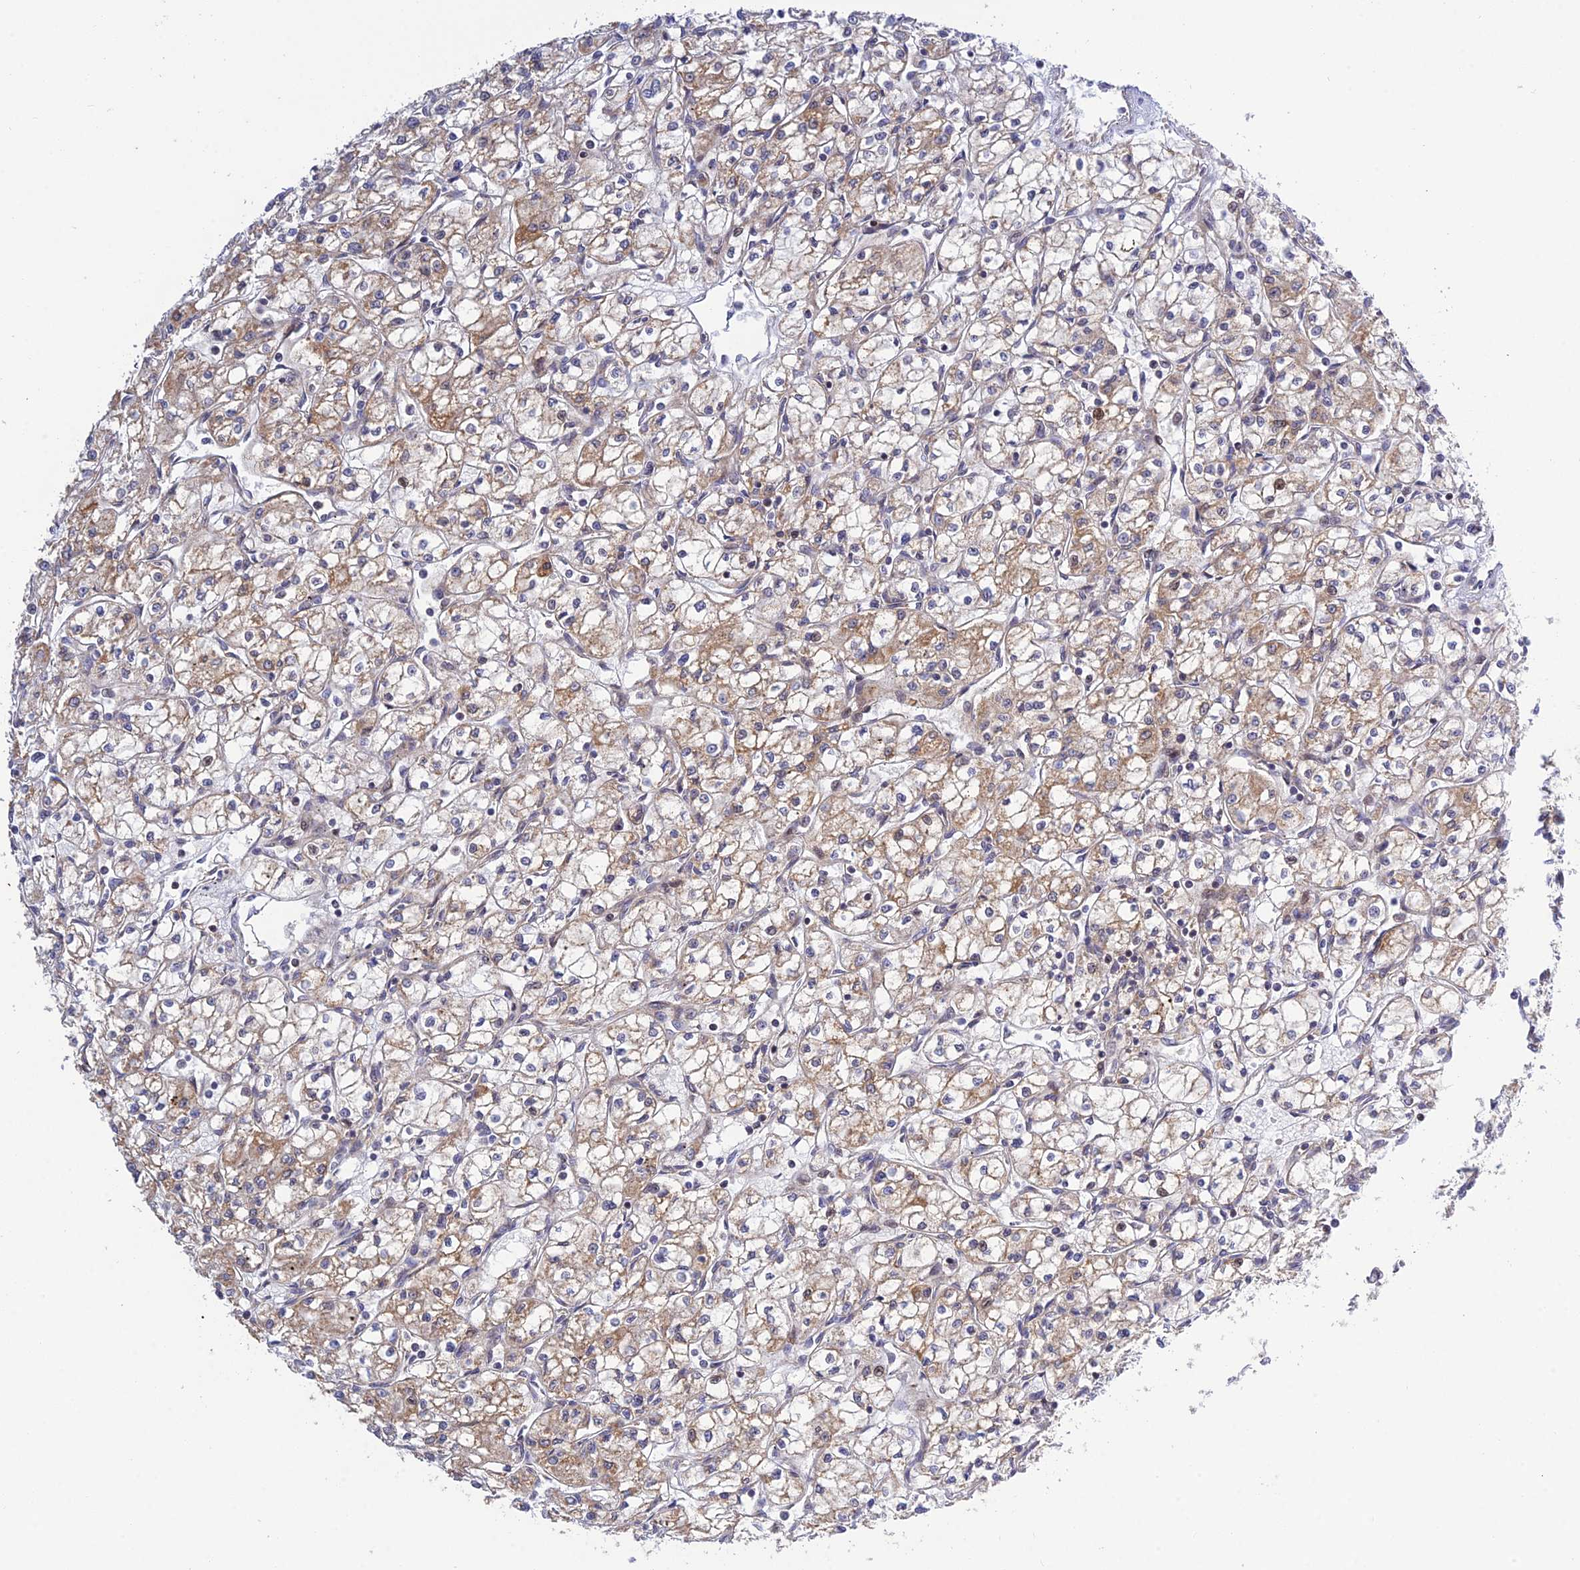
{"staining": {"intensity": "weak", "quantity": "25%-75%", "location": "cytoplasmic/membranous"}, "tissue": "renal cancer", "cell_type": "Tumor cells", "image_type": "cancer", "snomed": [{"axis": "morphology", "description": "Adenocarcinoma, NOS"}, {"axis": "topography", "description": "Kidney"}], "caption": "Renal adenocarcinoma stained for a protein (brown) shows weak cytoplasmic/membranous positive staining in about 25%-75% of tumor cells.", "gene": "PLEKHG2", "patient": {"sex": "male", "age": 59}}